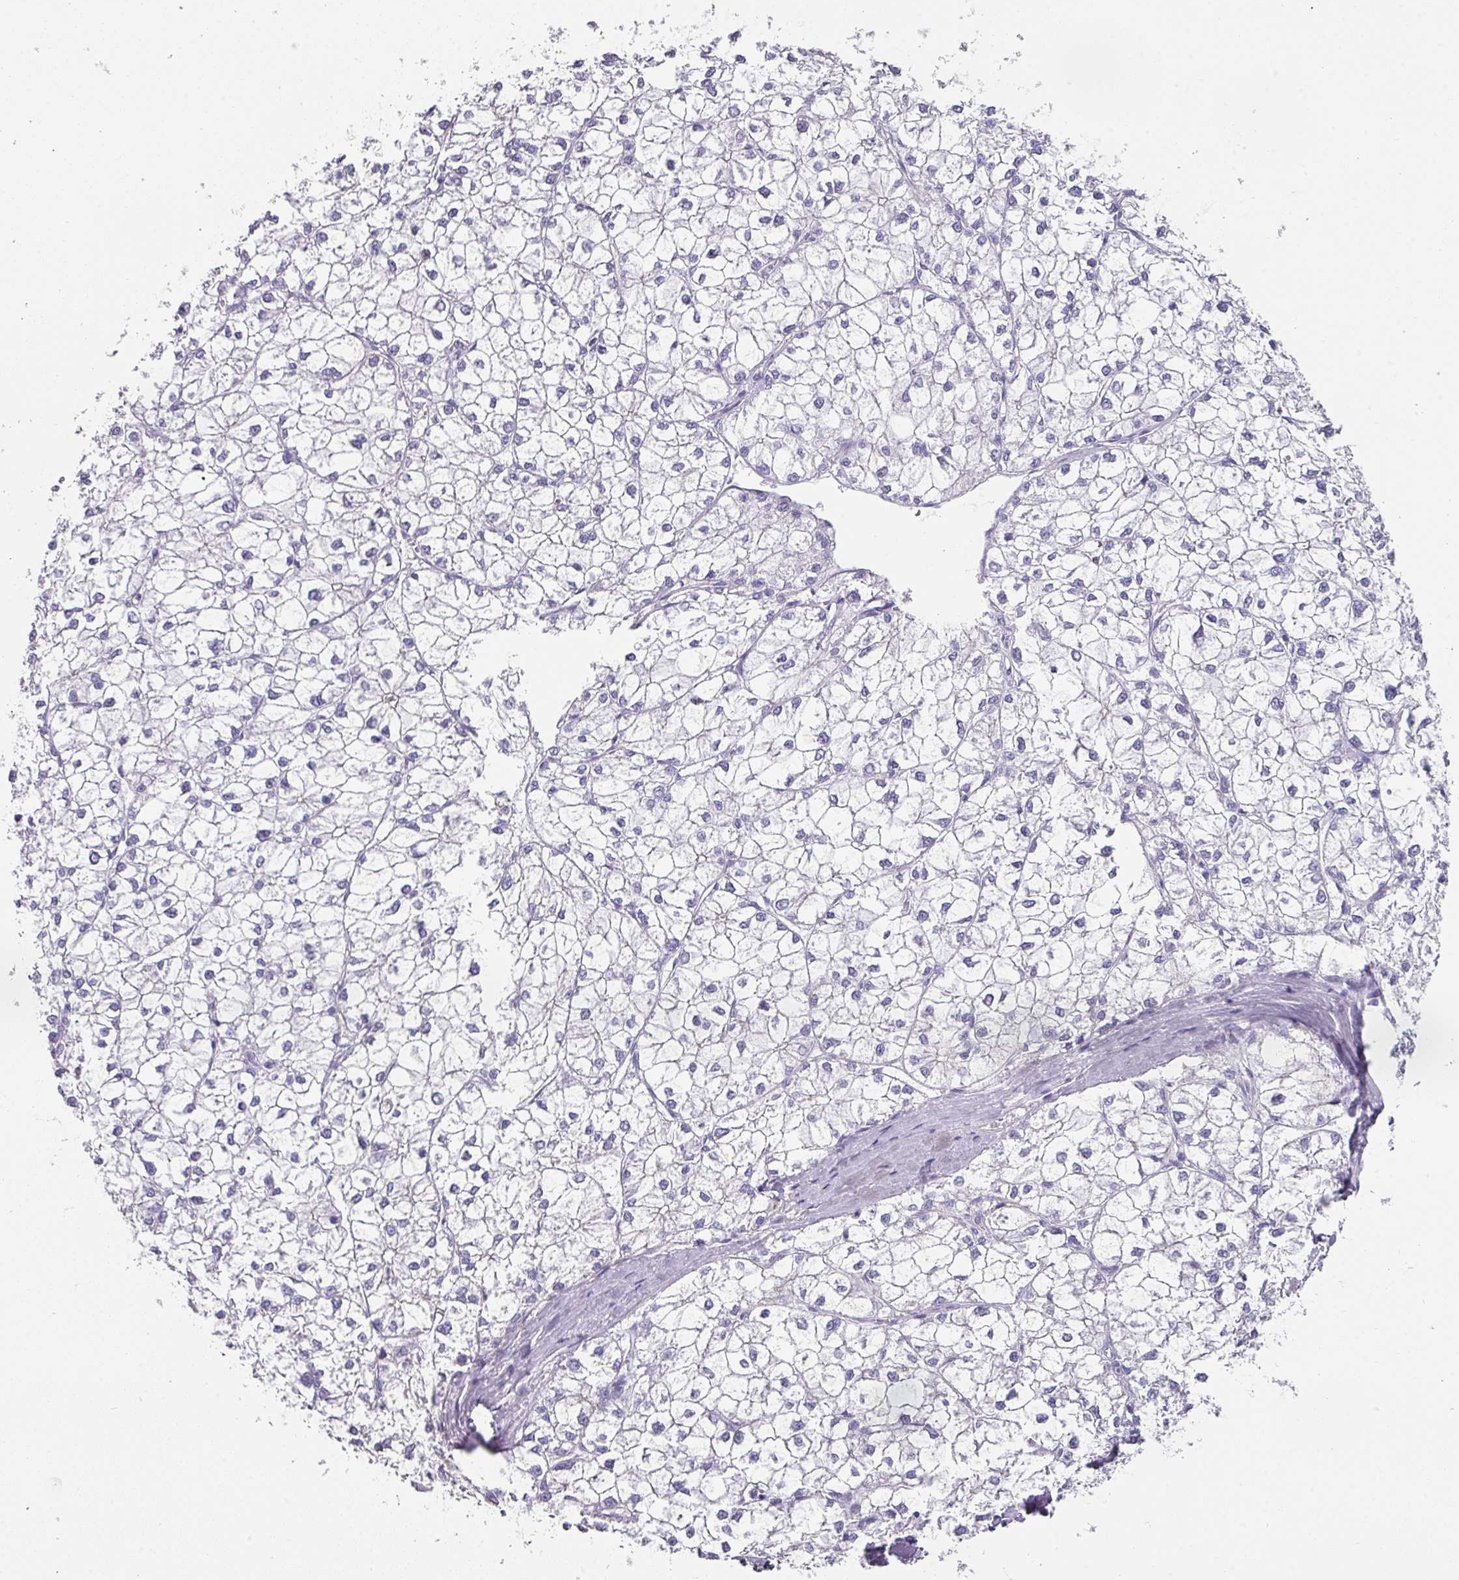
{"staining": {"intensity": "negative", "quantity": "none", "location": "none"}, "tissue": "liver cancer", "cell_type": "Tumor cells", "image_type": "cancer", "snomed": [{"axis": "morphology", "description": "Carcinoma, Hepatocellular, NOS"}, {"axis": "topography", "description": "Liver"}], "caption": "Immunohistochemistry (IHC) photomicrograph of hepatocellular carcinoma (liver) stained for a protein (brown), which exhibits no positivity in tumor cells.", "gene": "ANKRD29", "patient": {"sex": "female", "age": 43}}